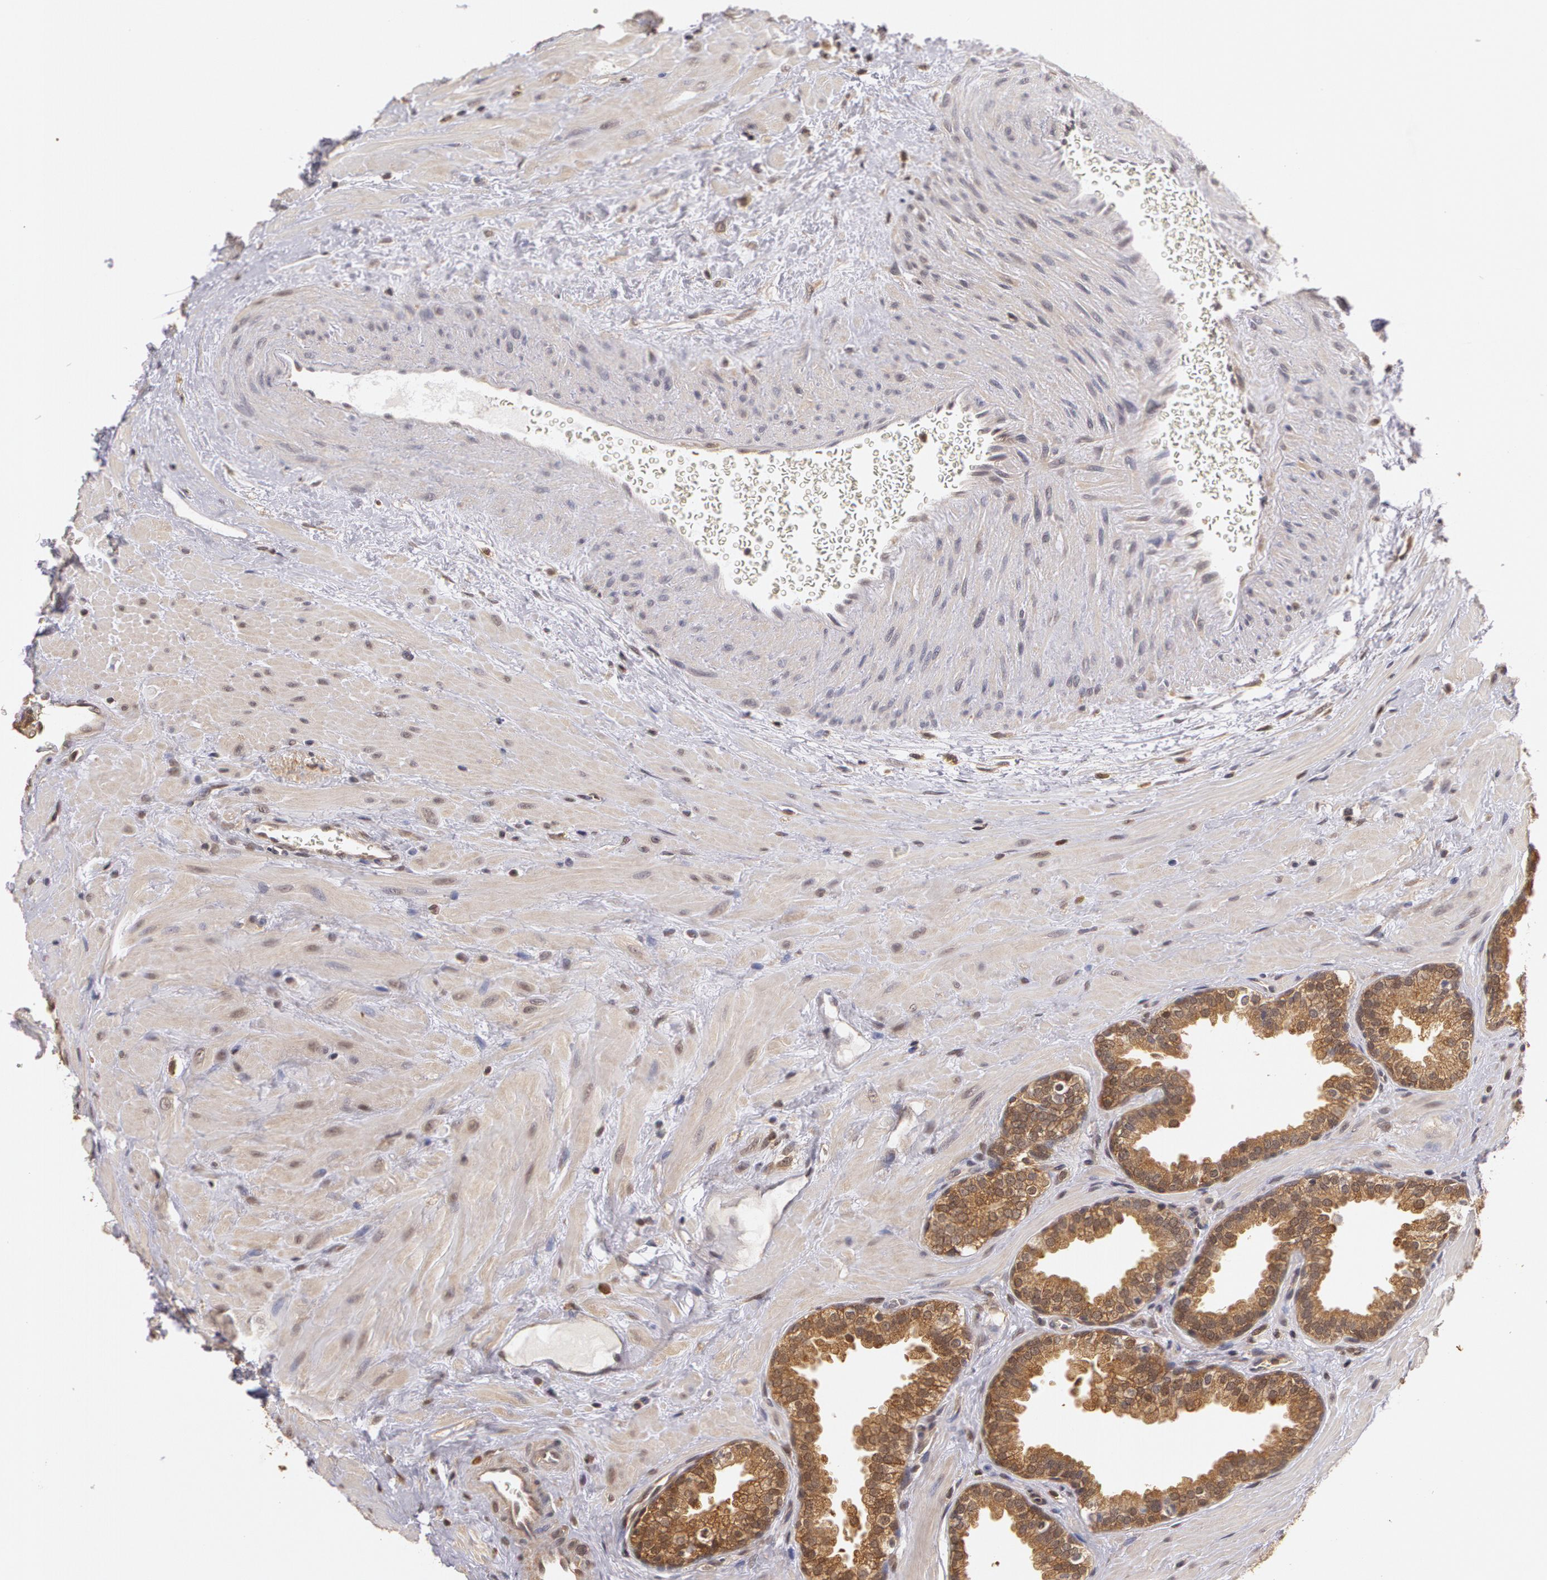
{"staining": {"intensity": "moderate", "quantity": ">75%", "location": "cytoplasmic/membranous"}, "tissue": "prostate", "cell_type": "Glandular cells", "image_type": "normal", "snomed": [{"axis": "morphology", "description": "Normal tissue, NOS"}, {"axis": "topography", "description": "Prostate"}], "caption": "Moderate cytoplasmic/membranous protein positivity is identified in approximately >75% of glandular cells in prostate. The protein of interest is stained brown, and the nuclei are stained in blue (DAB (3,3'-diaminobenzidine) IHC with brightfield microscopy, high magnification).", "gene": "AHSA1", "patient": {"sex": "male", "age": 51}}